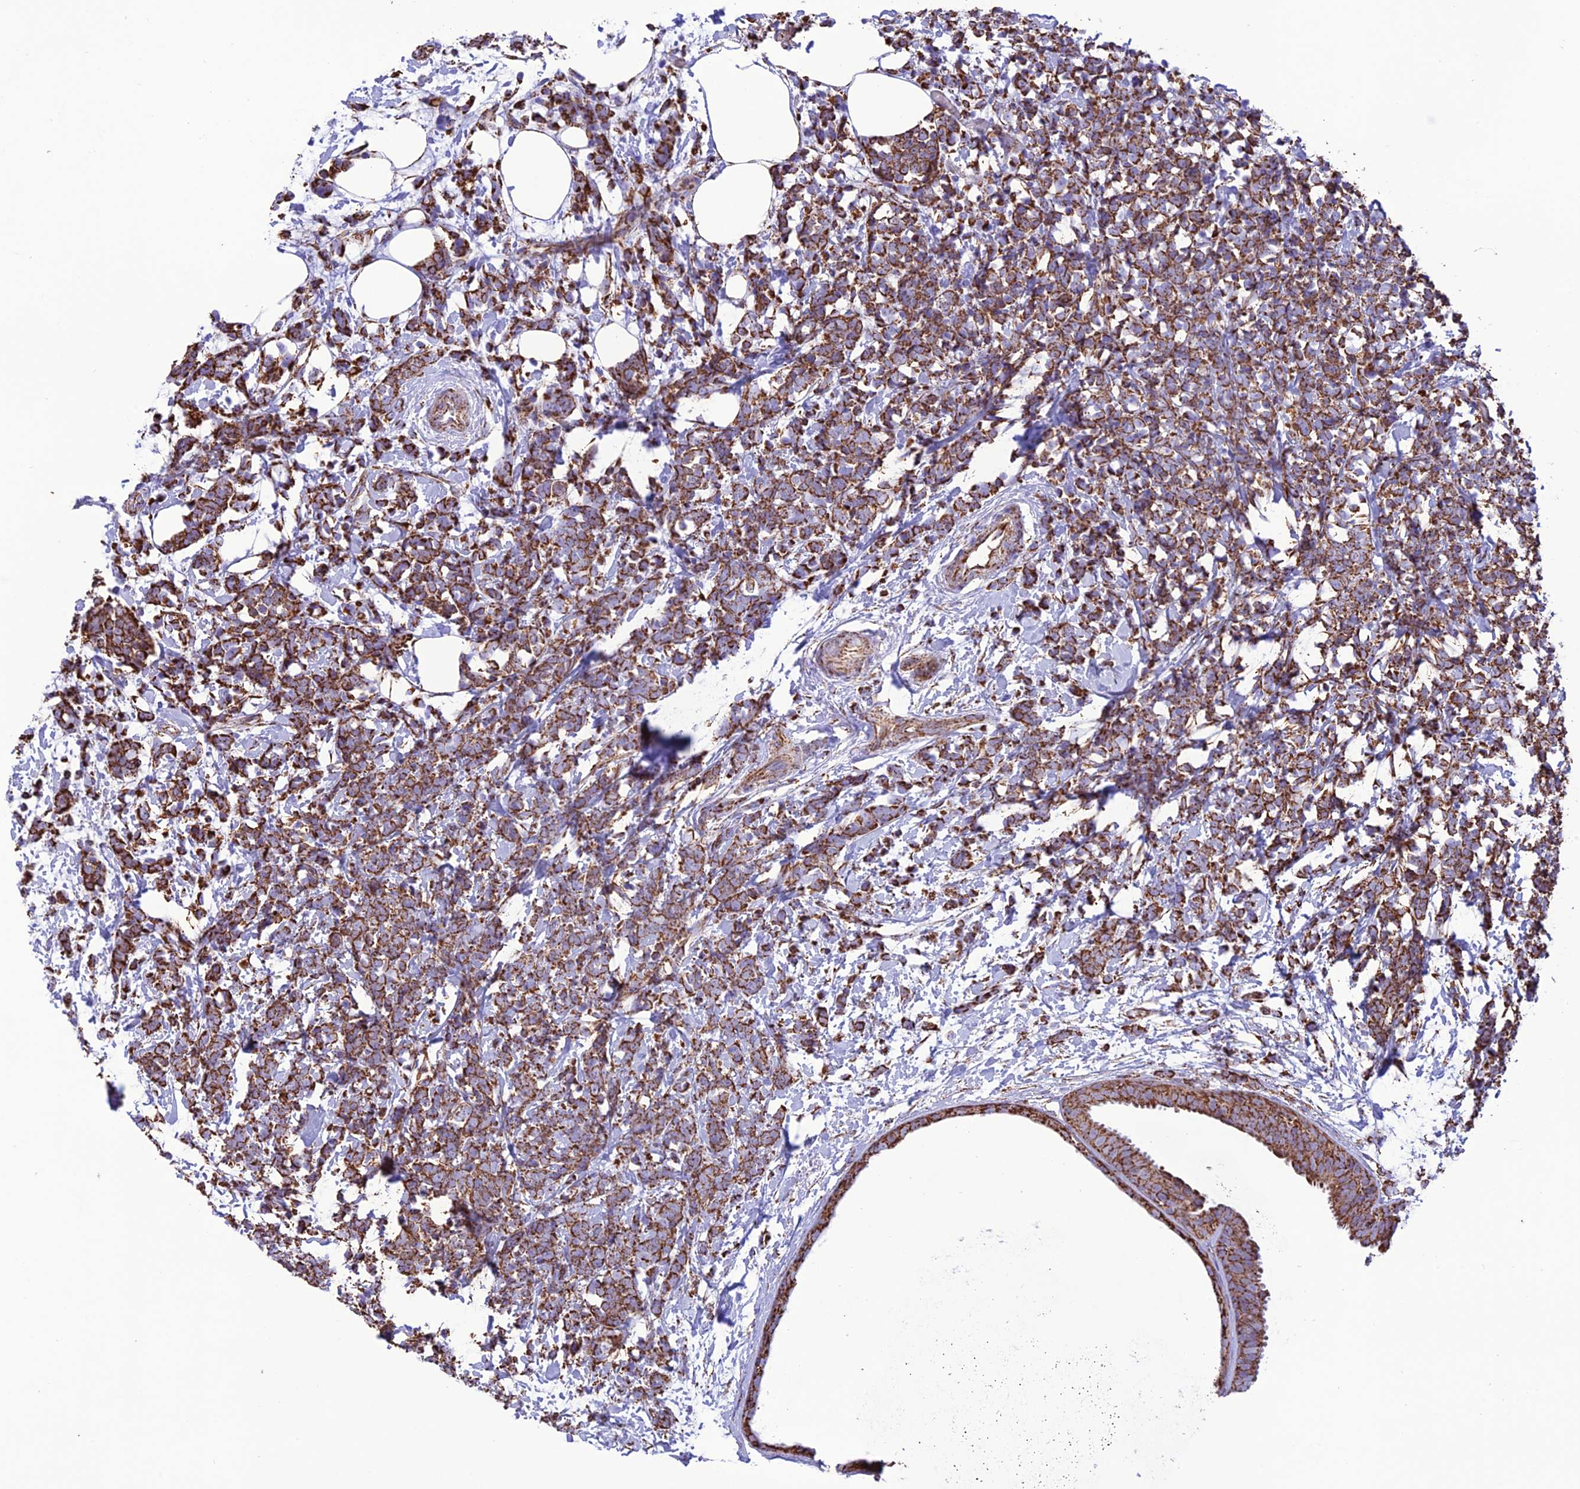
{"staining": {"intensity": "strong", "quantity": ">75%", "location": "cytoplasmic/membranous"}, "tissue": "breast cancer", "cell_type": "Tumor cells", "image_type": "cancer", "snomed": [{"axis": "morphology", "description": "Lobular carcinoma"}, {"axis": "topography", "description": "Breast"}], "caption": "An IHC photomicrograph of neoplastic tissue is shown. Protein staining in brown highlights strong cytoplasmic/membranous positivity in breast cancer within tumor cells. Nuclei are stained in blue.", "gene": "NDUFAF1", "patient": {"sex": "female", "age": 58}}